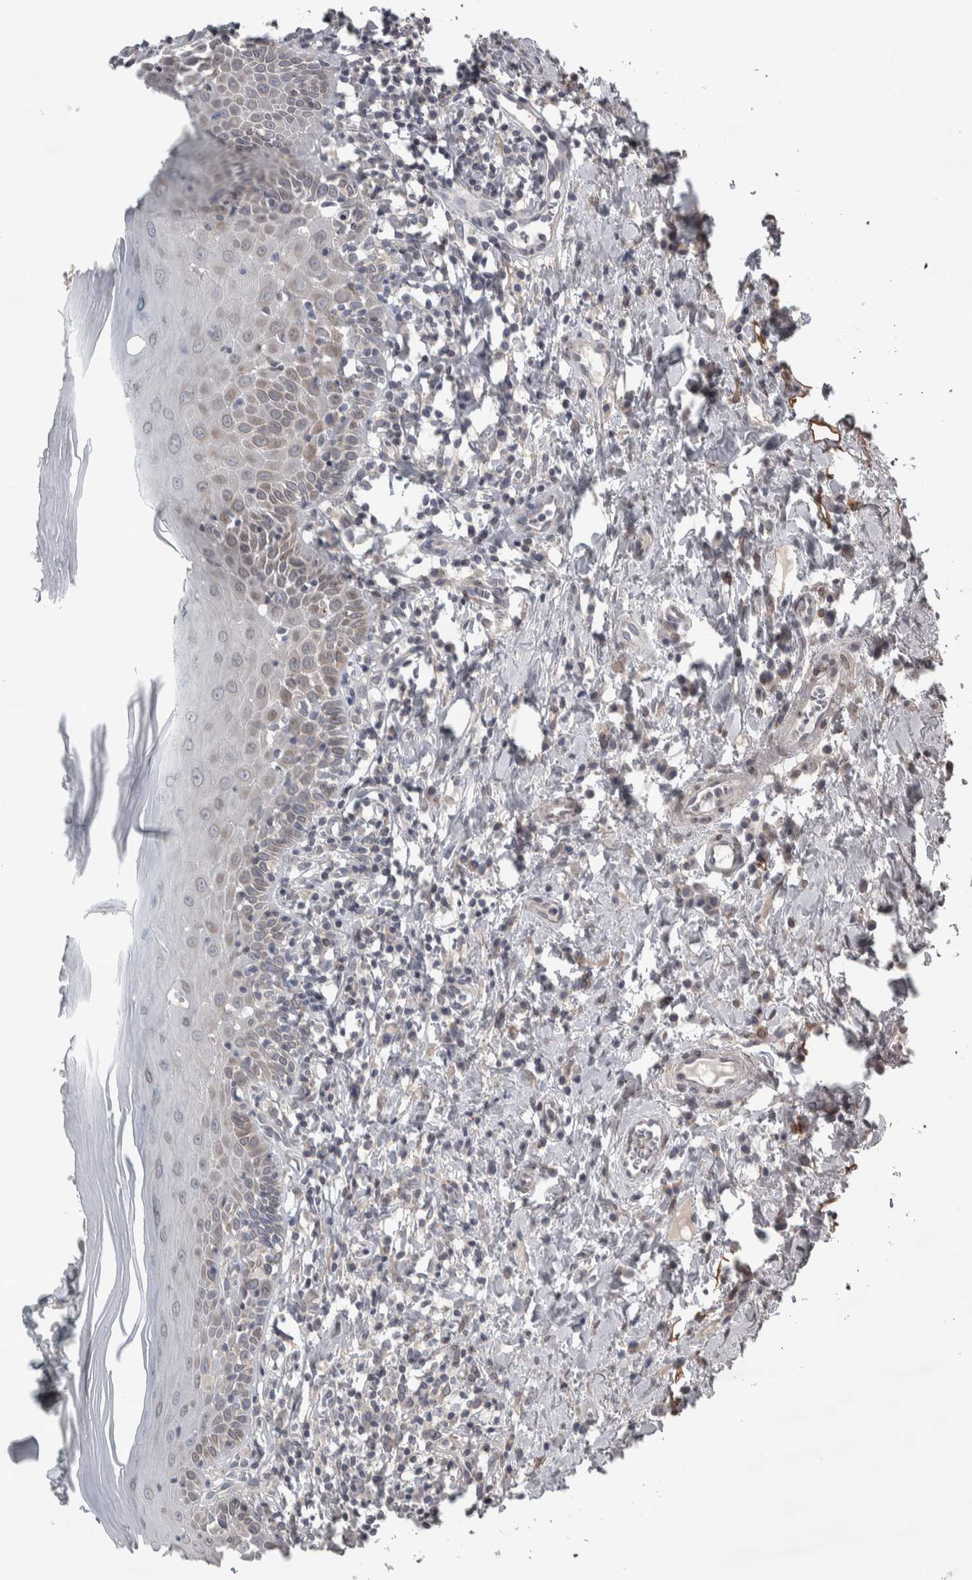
{"staining": {"intensity": "moderate", "quantity": "25%-75%", "location": "cytoplasmic/membranous"}, "tissue": "oral mucosa", "cell_type": "Squamous epithelial cells", "image_type": "normal", "snomed": [{"axis": "morphology", "description": "Normal tissue, NOS"}, {"axis": "topography", "description": "Oral tissue"}], "caption": "Immunohistochemical staining of normal human oral mucosa reveals medium levels of moderate cytoplasmic/membranous expression in about 25%-75% of squamous epithelial cells.", "gene": "SIGMAR1", "patient": {"sex": "male", "age": 82}}